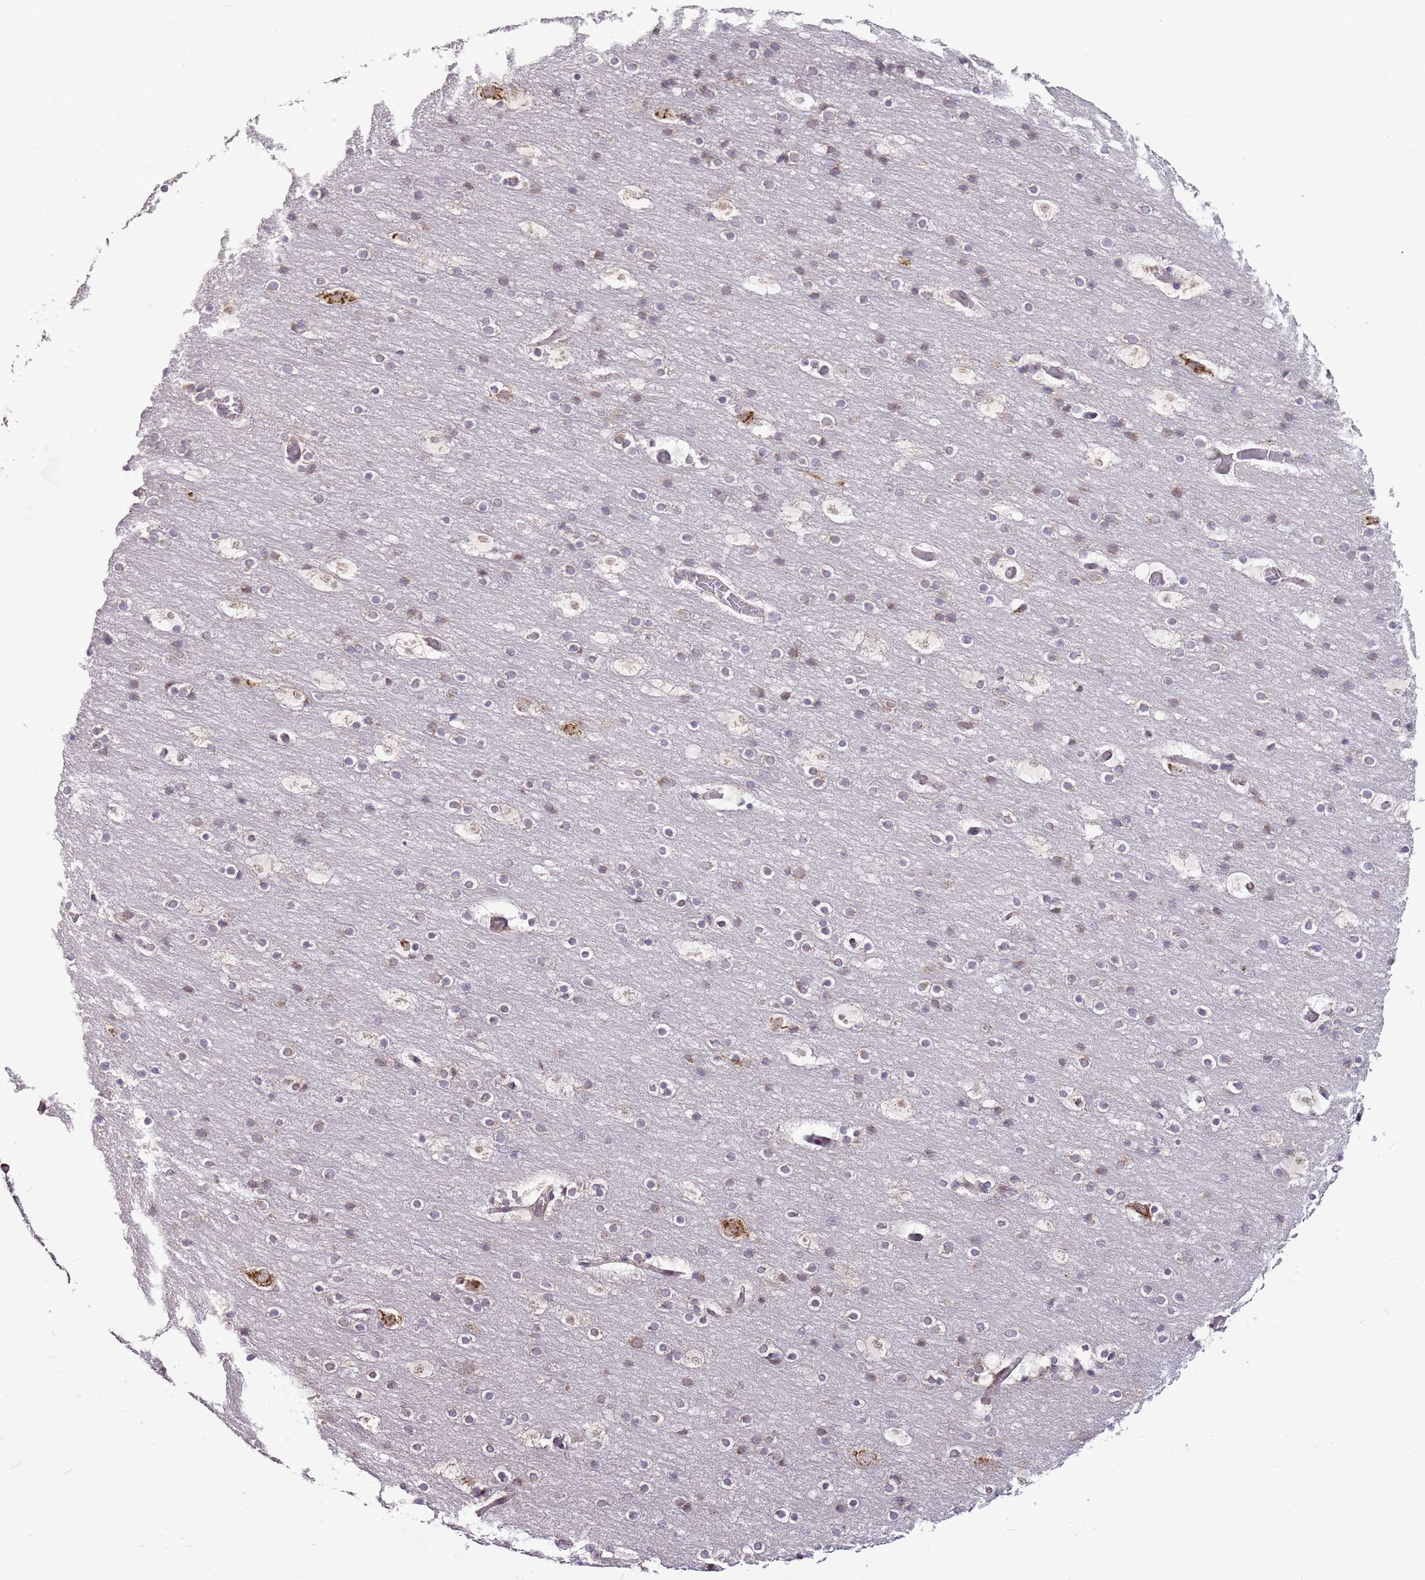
{"staining": {"intensity": "negative", "quantity": "none", "location": "none"}, "tissue": "cerebral cortex", "cell_type": "Endothelial cells", "image_type": "normal", "snomed": [{"axis": "morphology", "description": "Normal tissue, NOS"}, {"axis": "topography", "description": "Cerebral cortex"}], "caption": "Photomicrograph shows no protein staining in endothelial cells of unremarkable cerebral cortex.", "gene": "TMED10", "patient": {"sex": "male", "age": 57}}